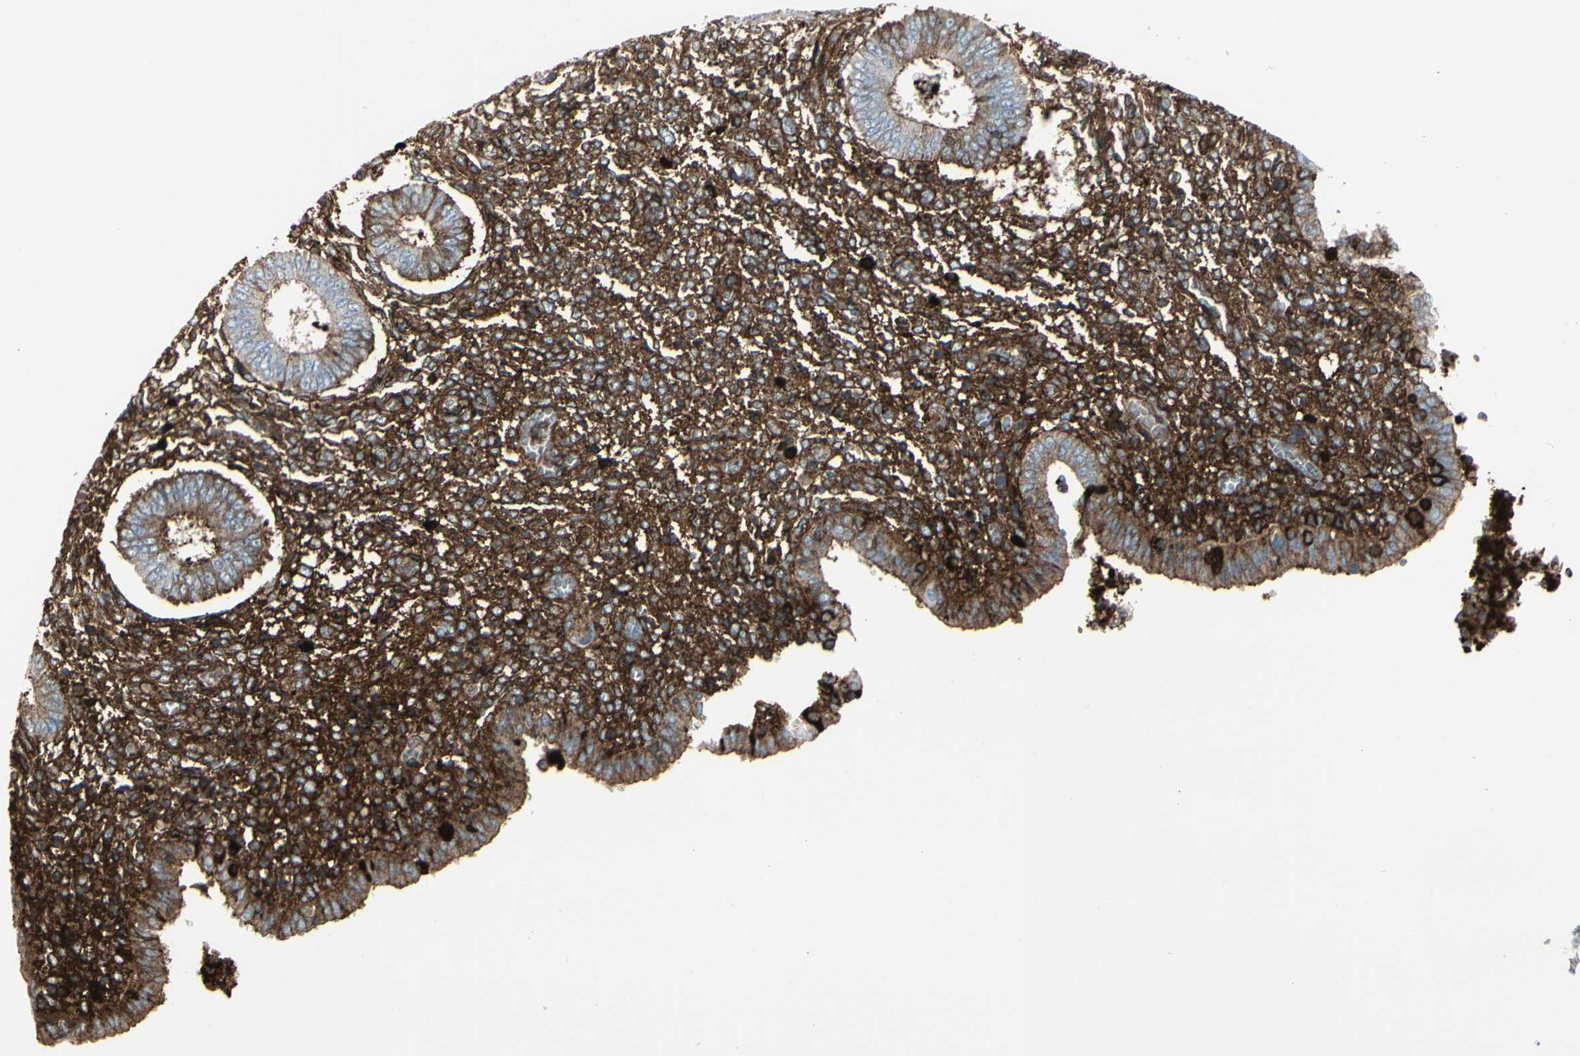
{"staining": {"intensity": "strong", "quantity": "25%-75%", "location": "cytoplasmic/membranous"}, "tissue": "endometrium", "cell_type": "Cells in endometrial stroma", "image_type": "normal", "snomed": [{"axis": "morphology", "description": "Normal tissue, NOS"}, {"axis": "topography", "description": "Endometrium"}], "caption": "Brown immunohistochemical staining in benign human endometrium displays strong cytoplasmic/membranous expression in about 25%-75% of cells in endometrial stroma.", "gene": "IGHG1", "patient": {"sex": "female", "age": 35}}